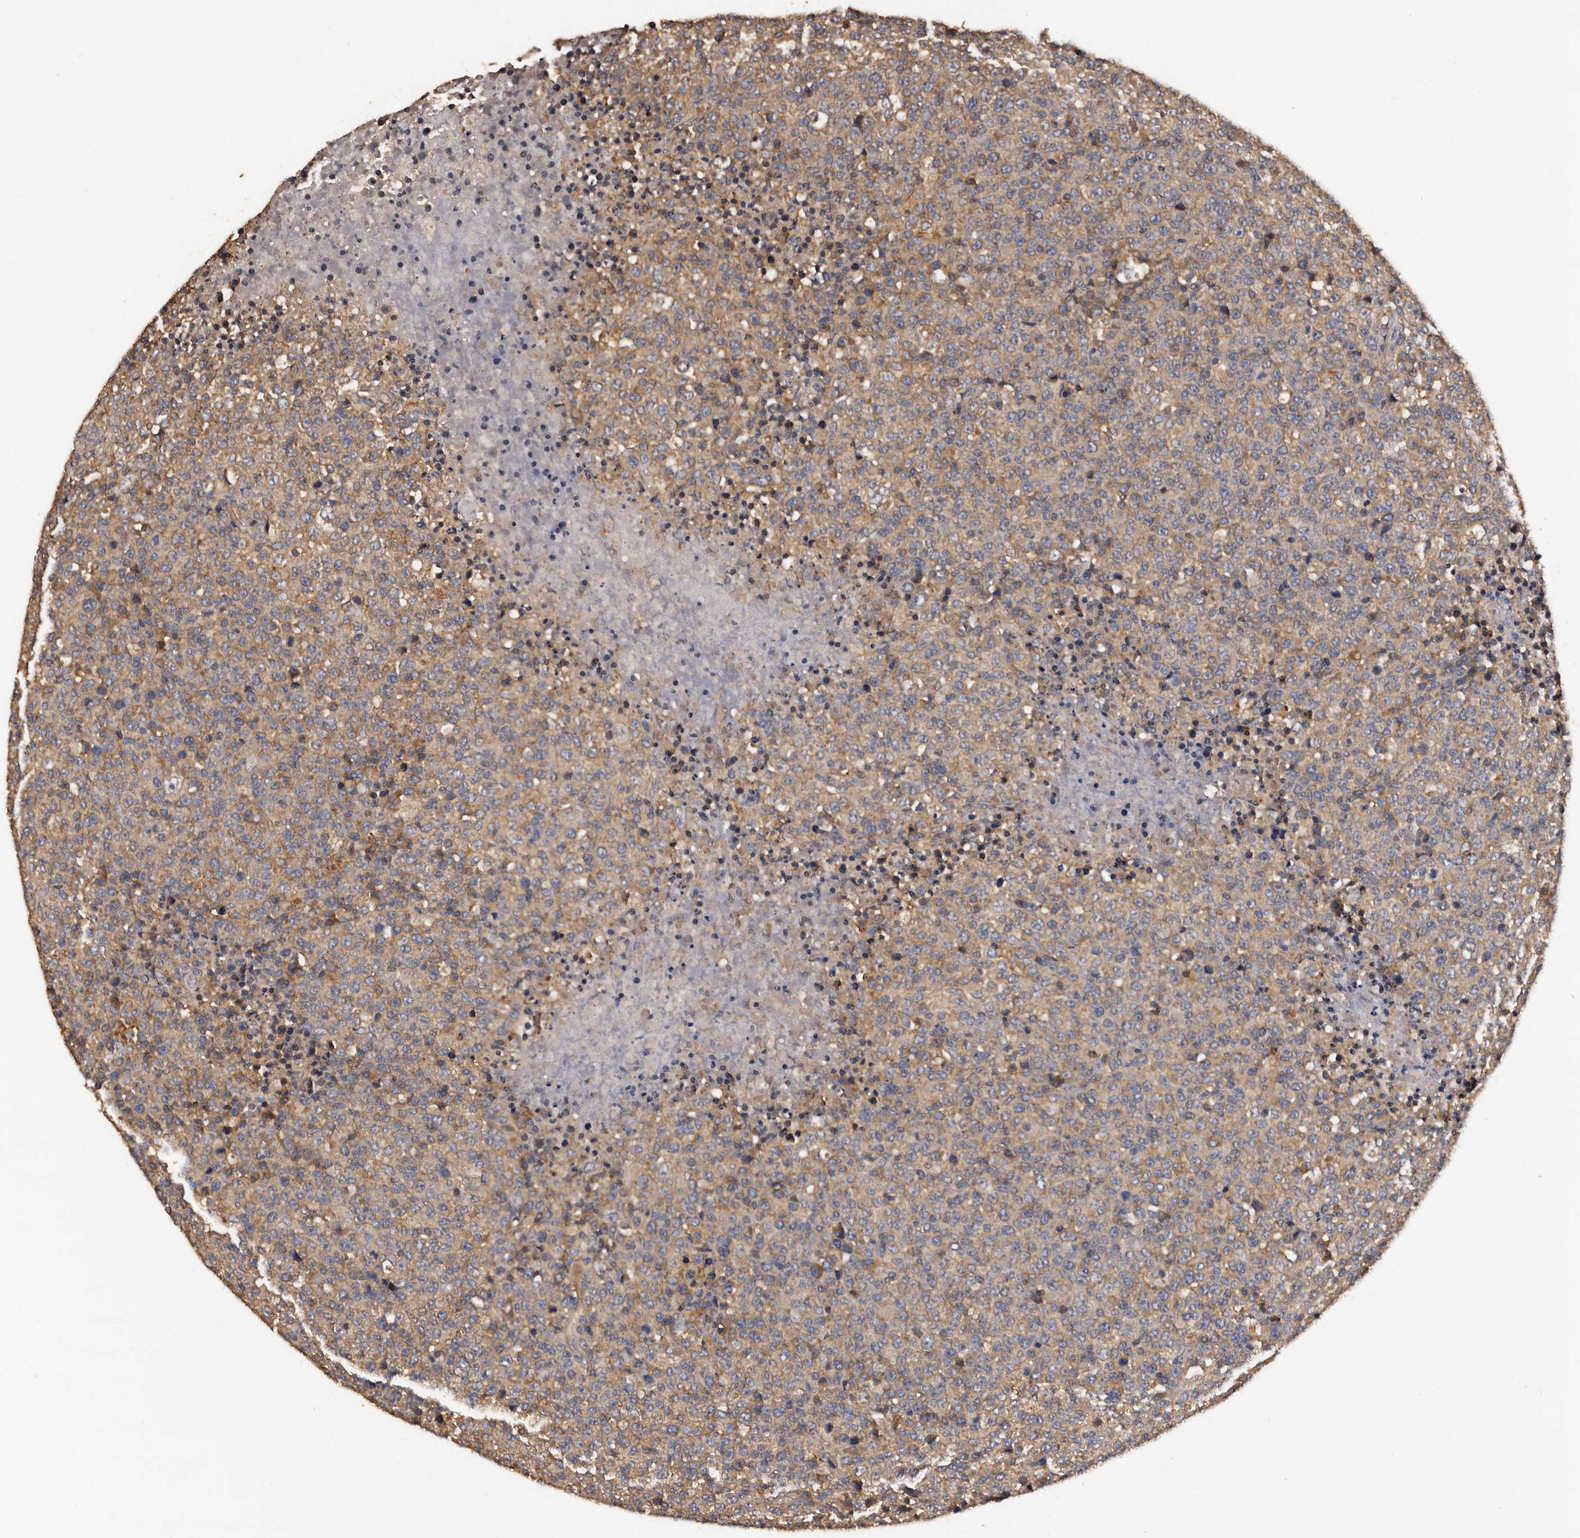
{"staining": {"intensity": "weak", "quantity": "25%-75%", "location": "cytoplasmic/membranous"}, "tissue": "lymphoma", "cell_type": "Tumor cells", "image_type": "cancer", "snomed": [{"axis": "morphology", "description": "Malignant lymphoma, non-Hodgkin's type, High grade"}, {"axis": "topography", "description": "Lymph node"}], "caption": "A brown stain shows weak cytoplasmic/membranous staining of a protein in high-grade malignant lymphoma, non-Hodgkin's type tumor cells. The protein of interest is shown in brown color, while the nuclei are stained blue.", "gene": "ADCK5", "patient": {"sex": "male", "age": 13}}